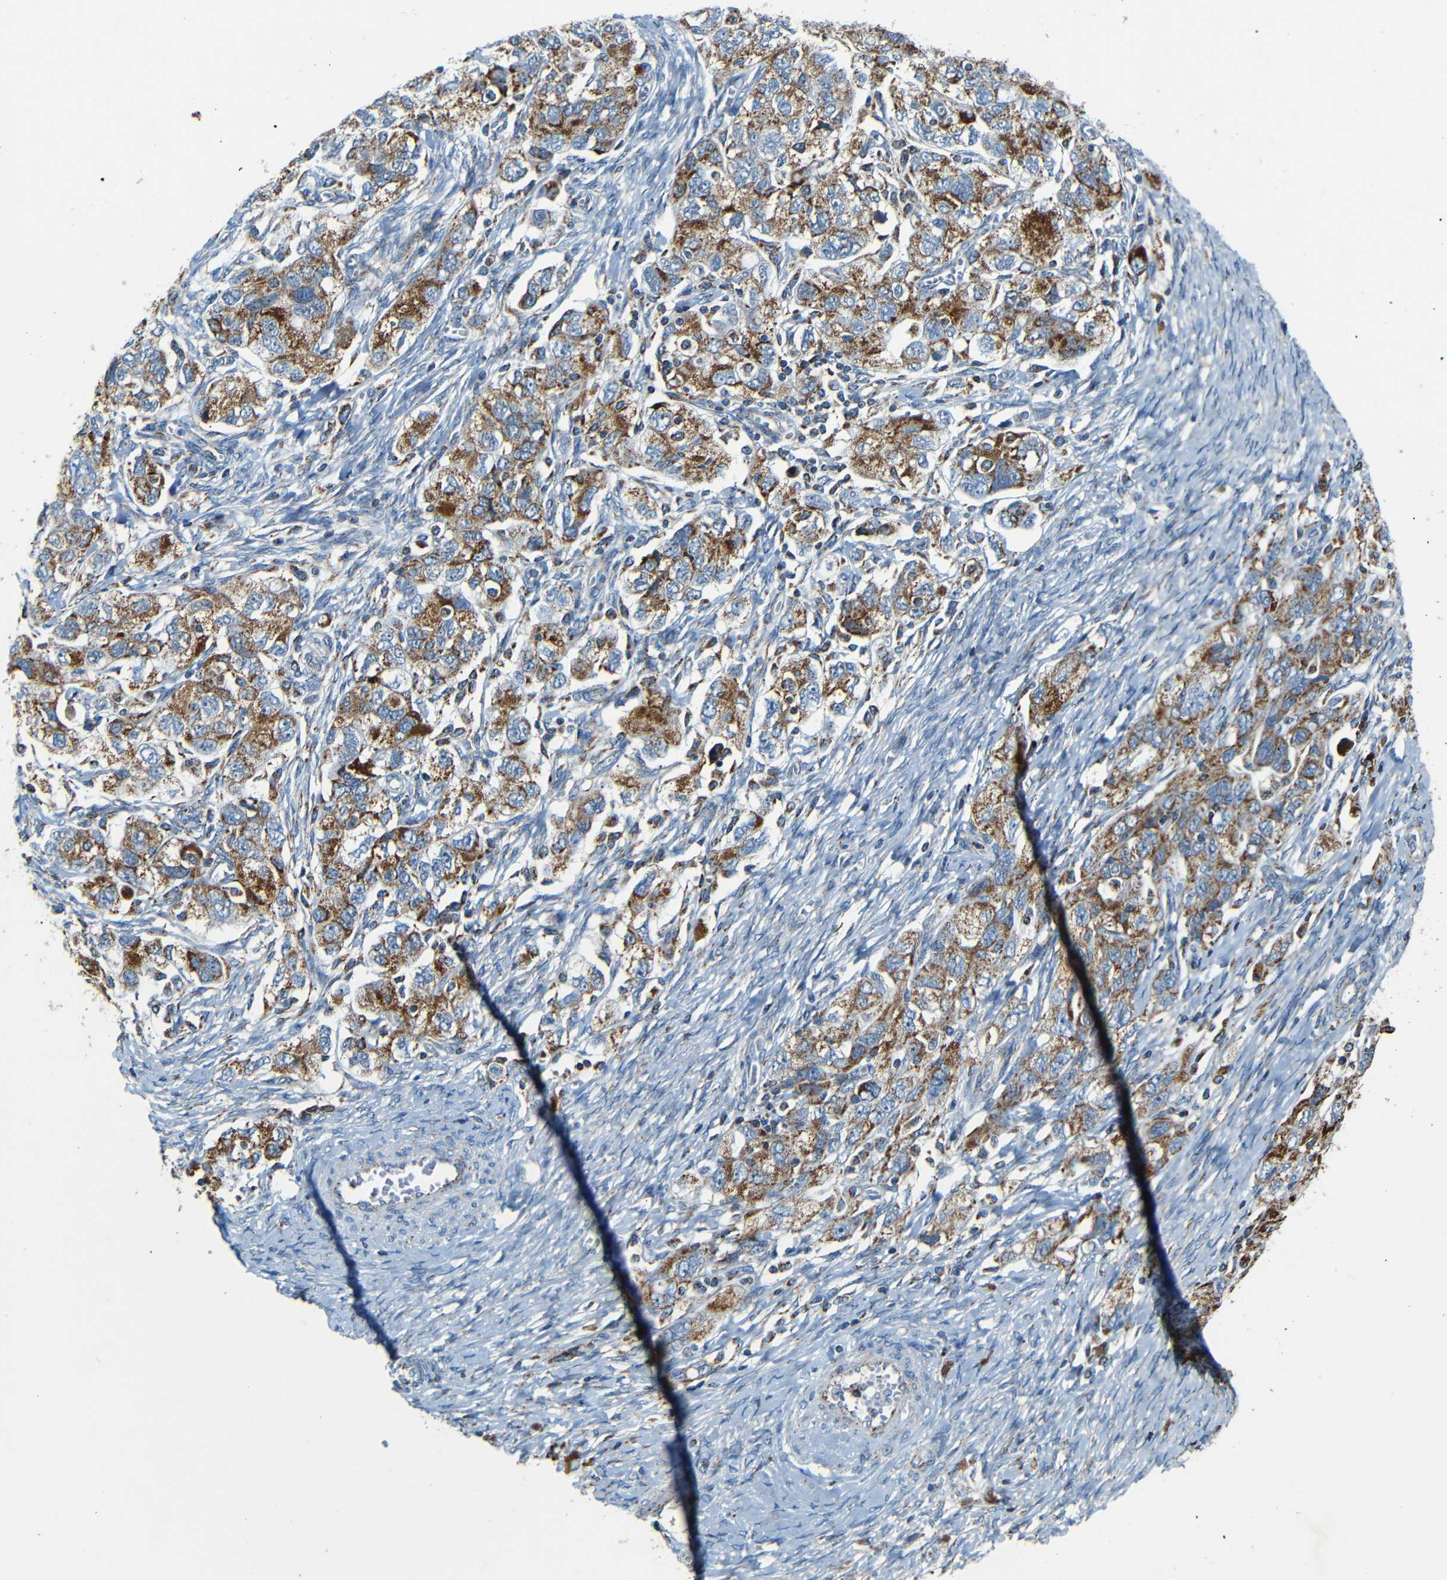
{"staining": {"intensity": "moderate", "quantity": ">75%", "location": "cytoplasmic/membranous"}, "tissue": "ovarian cancer", "cell_type": "Tumor cells", "image_type": "cancer", "snomed": [{"axis": "morphology", "description": "Carcinoma, NOS"}, {"axis": "morphology", "description": "Cystadenocarcinoma, serous, NOS"}, {"axis": "topography", "description": "Ovary"}], "caption": "Immunohistochemical staining of serous cystadenocarcinoma (ovarian) displays medium levels of moderate cytoplasmic/membranous protein staining in about >75% of tumor cells.", "gene": "WSCD2", "patient": {"sex": "female", "age": 69}}